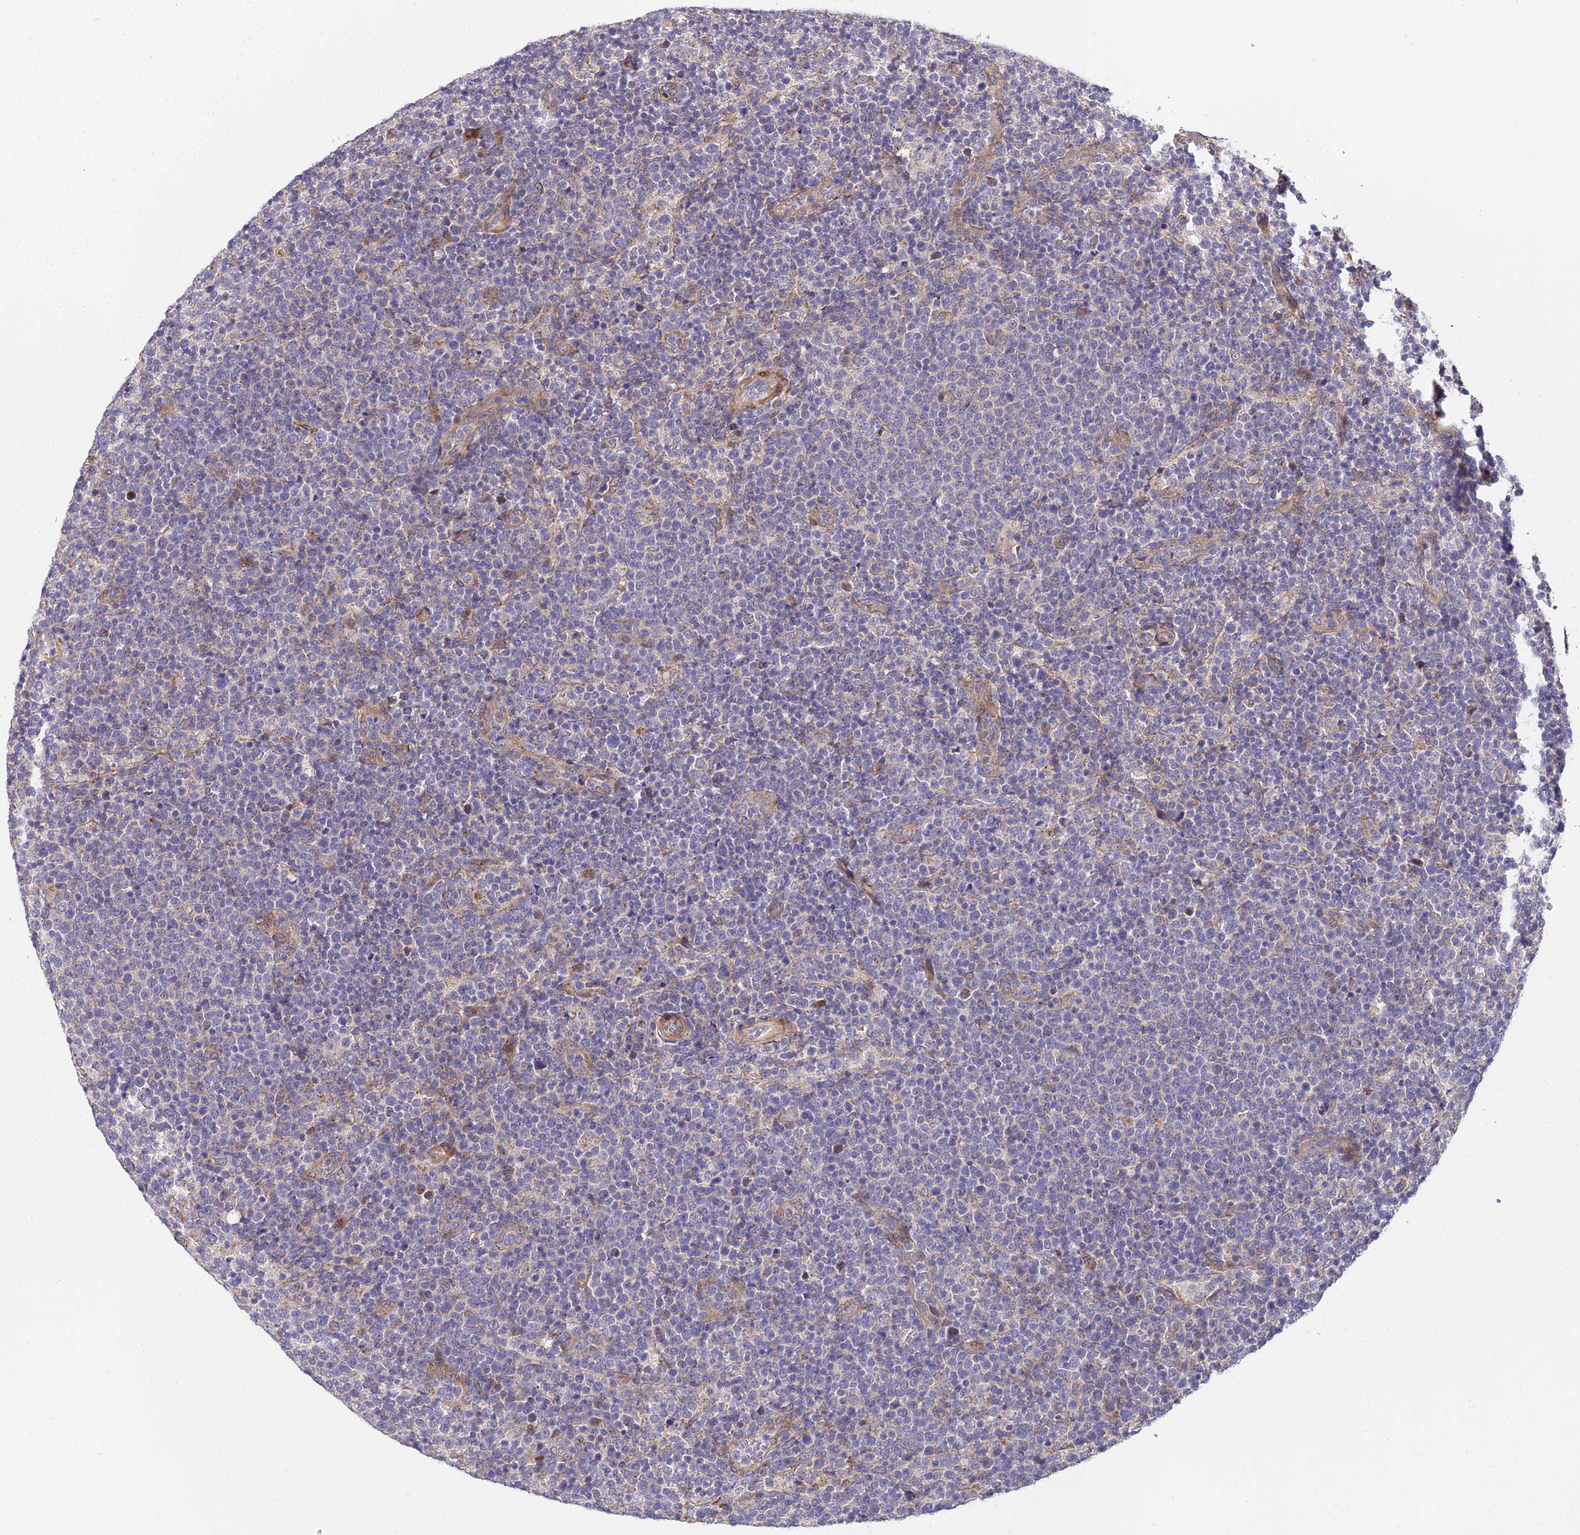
{"staining": {"intensity": "negative", "quantity": "none", "location": "none"}, "tissue": "lymphoma", "cell_type": "Tumor cells", "image_type": "cancer", "snomed": [{"axis": "morphology", "description": "Malignant lymphoma, non-Hodgkin's type, High grade"}, {"axis": "topography", "description": "Lymph node"}], "caption": "IHC image of human lymphoma stained for a protein (brown), which exhibits no expression in tumor cells.", "gene": "ARL8B", "patient": {"sex": "male", "age": 61}}